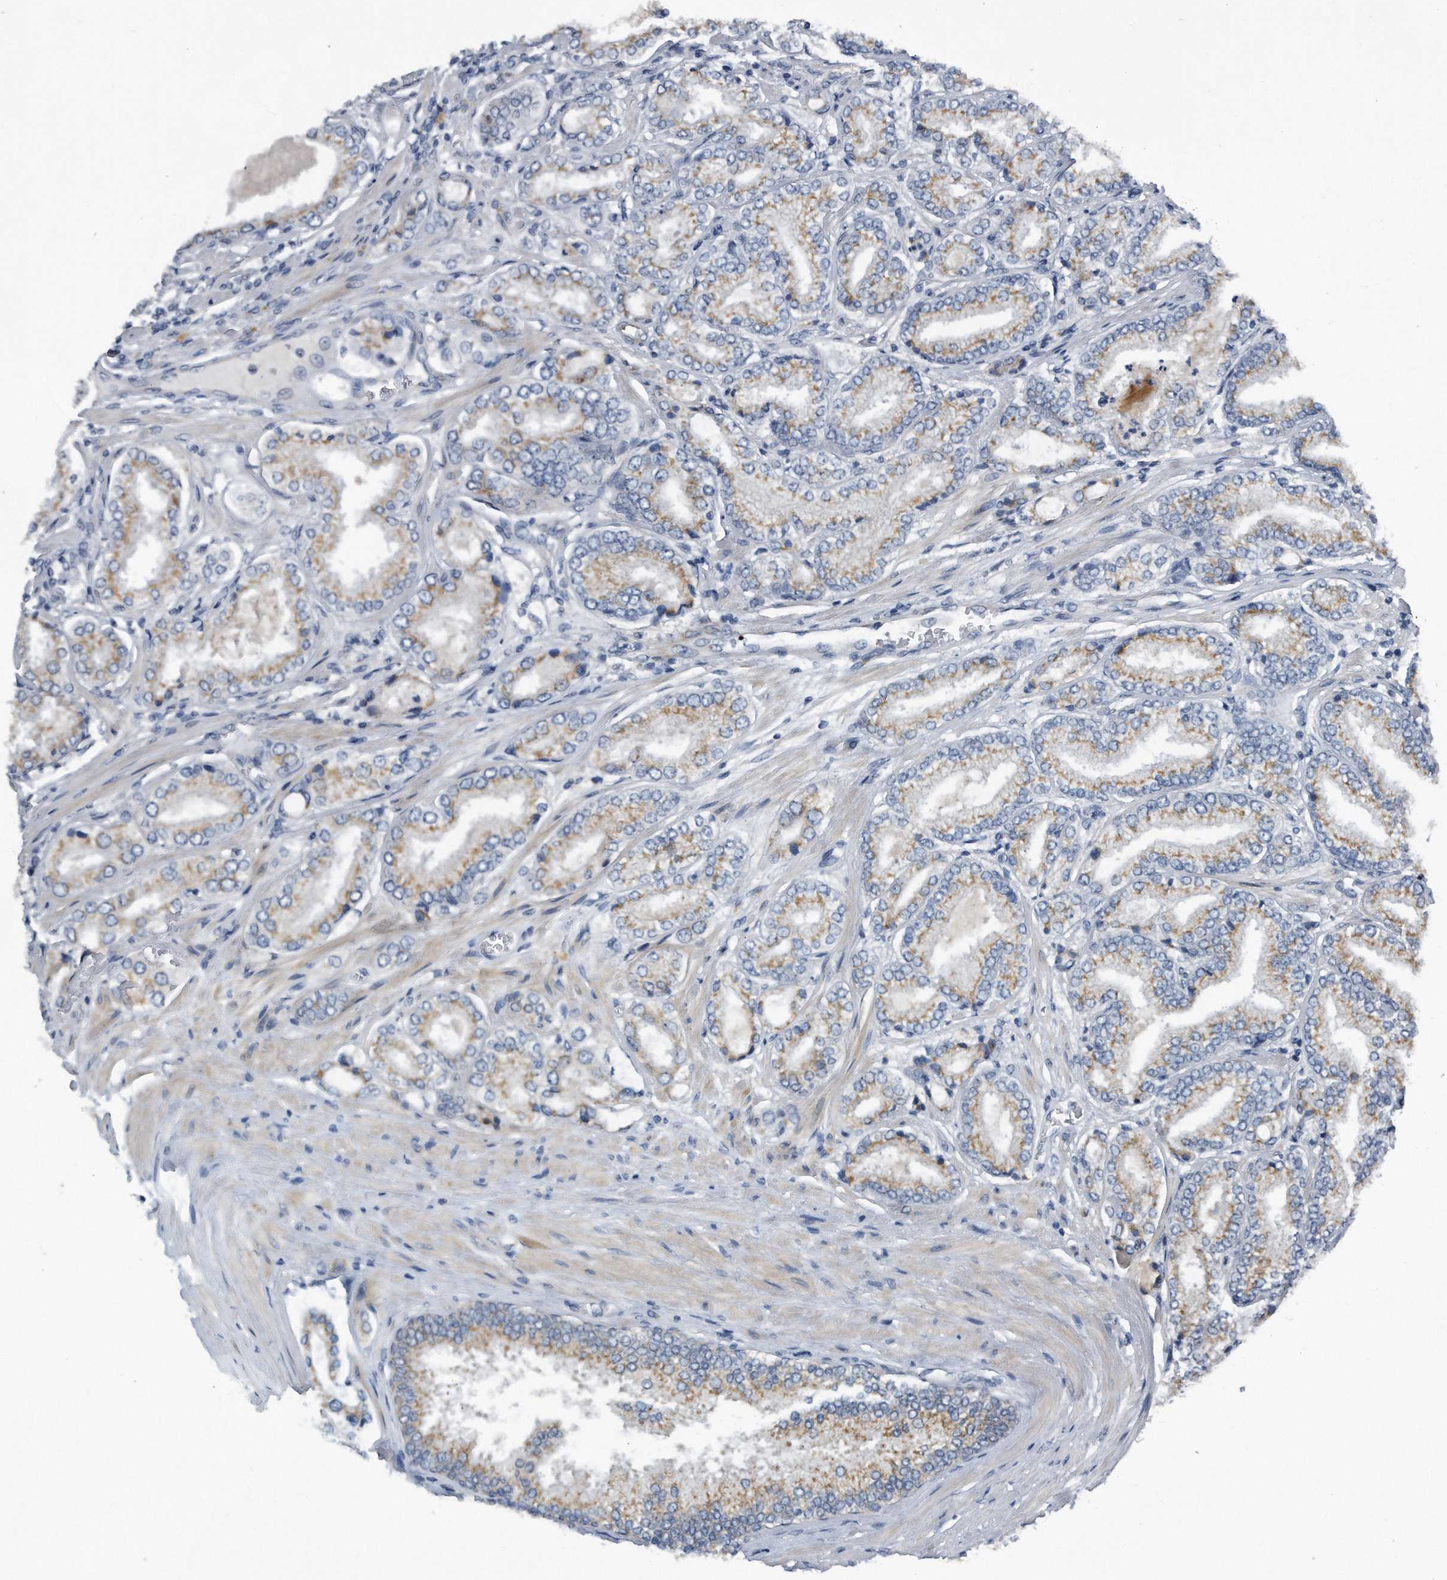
{"staining": {"intensity": "weak", "quantity": ">75%", "location": "cytoplasmic/membranous"}, "tissue": "prostate cancer", "cell_type": "Tumor cells", "image_type": "cancer", "snomed": [{"axis": "morphology", "description": "Adenocarcinoma, Low grade"}, {"axis": "topography", "description": "Prostate"}], "caption": "Weak cytoplasmic/membranous positivity is present in about >75% of tumor cells in prostate low-grade adenocarcinoma.", "gene": "LYRM4", "patient": {"sex": "male", "age": 62}}